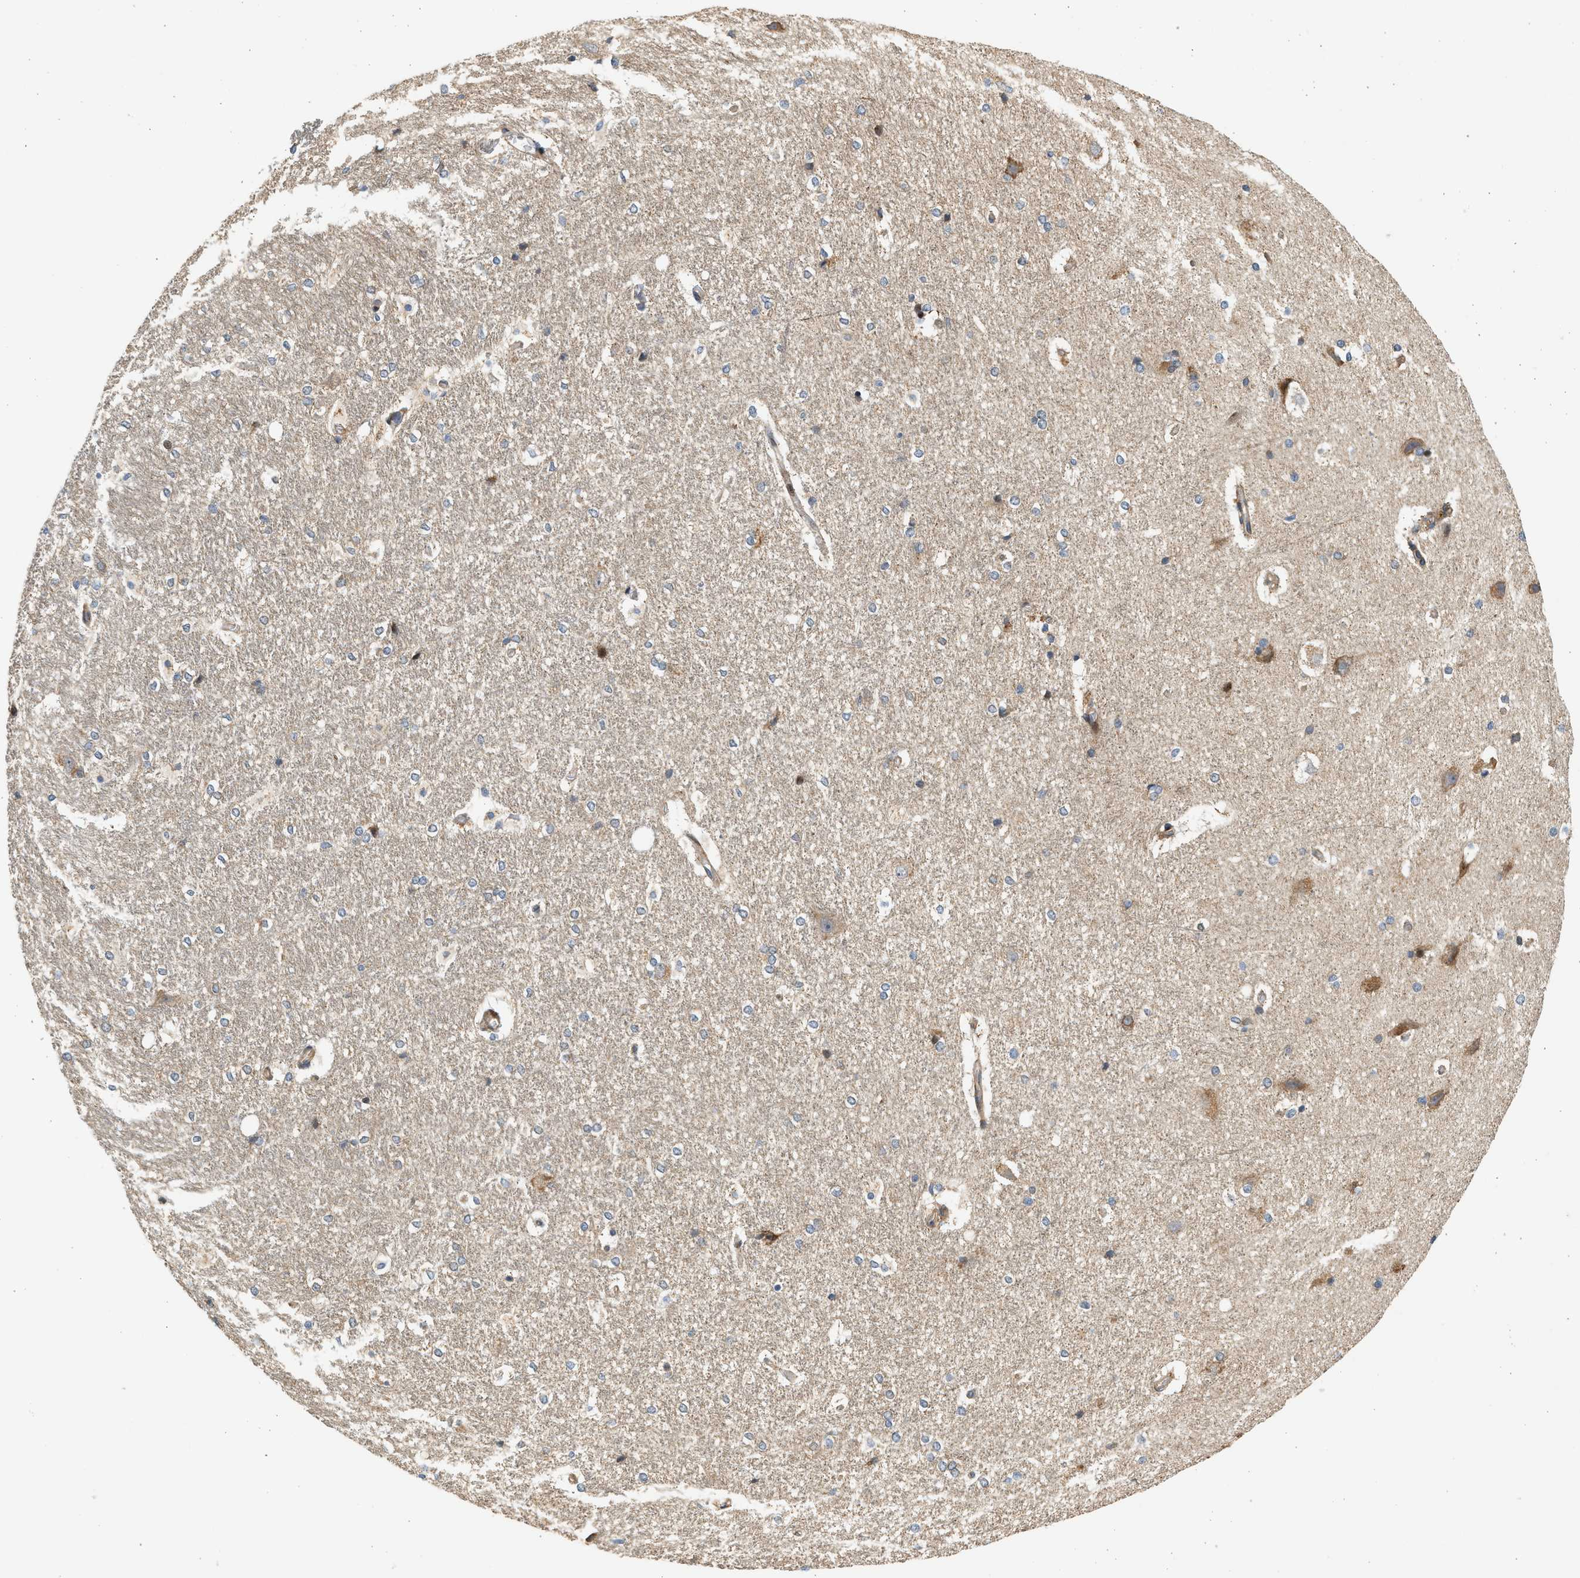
{"staining": {"intensity": "weak", "quantity": "<25%", "location": "cytoplasmic/membranous"}, "tissue": "hippocampus", "cell_type": "Glial cells", "image_type": "normal", "snomed": [{"axis": "morphology", "description": "Normal tissue, NOS"}, {"axis": "topography", "description": "Hippocampus"}], "caption": "A micrograph of hippocampus stained for a protein demonstrates no brown staining in glial cells. Nuclei are stained in blue.", "gene": "NRSN2", "patient": {"sex": "female", "age": 19}}